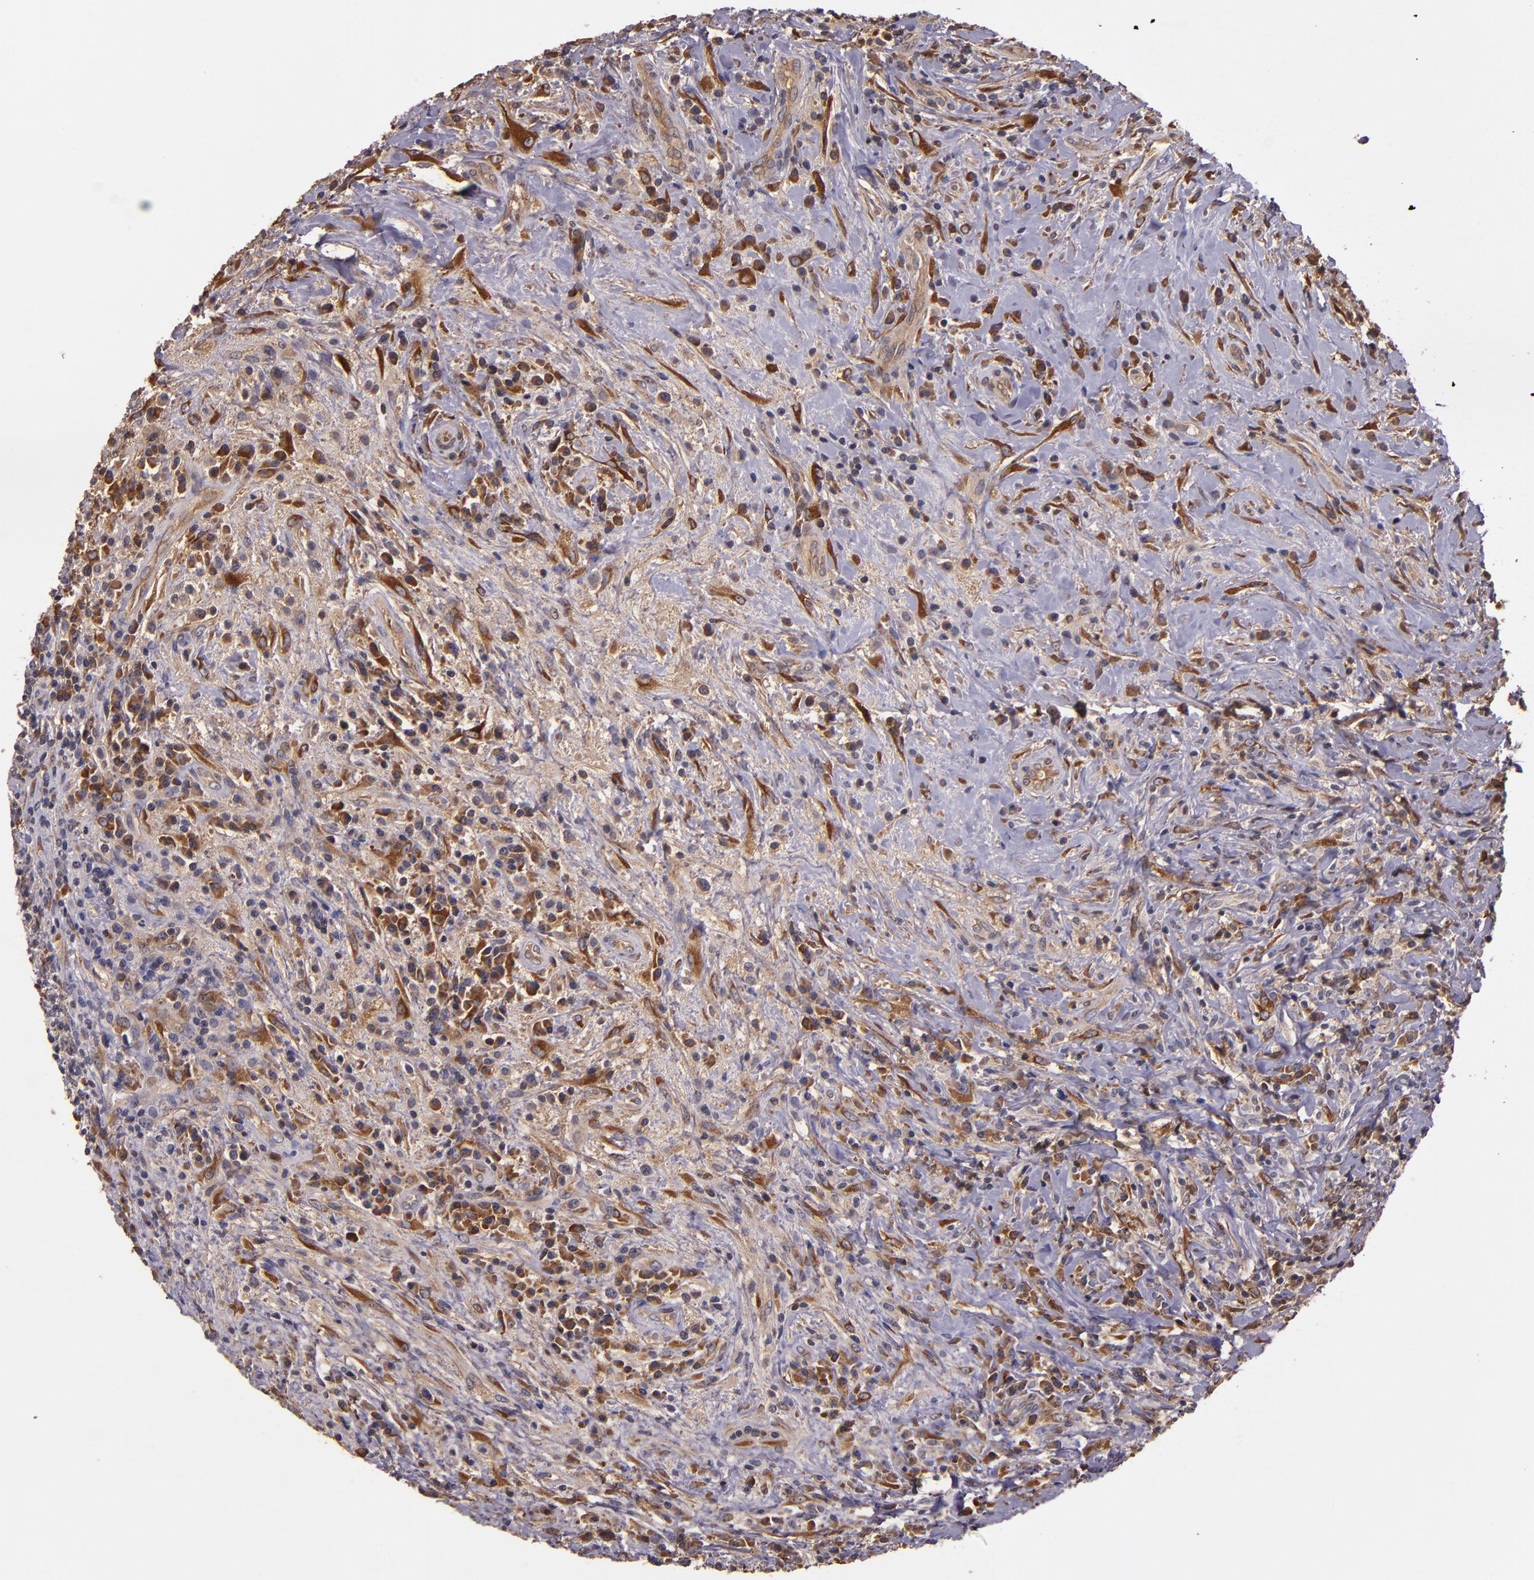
{"staining": {"intensity": "moderate", "quantity": "25%-75%", "location": "cytoplasmic/membranous"}, "tissue": "lymphoma", "cell_type": "Tumor cells", "image_type": "cancer", "snomed": [{"axis": "morphology", "description": "Hodgkin's disease, NOS"}, {"axis": "topography", "description": "Lymph node"}], "caption": "Moderate cytoplasmic/membranous staining for a protein is identified in approximately 25%-75% of tumor cells of lymphoma using IHC.", "gene": "PRAF2", "patient": {"sex": "female", "age": 25}}